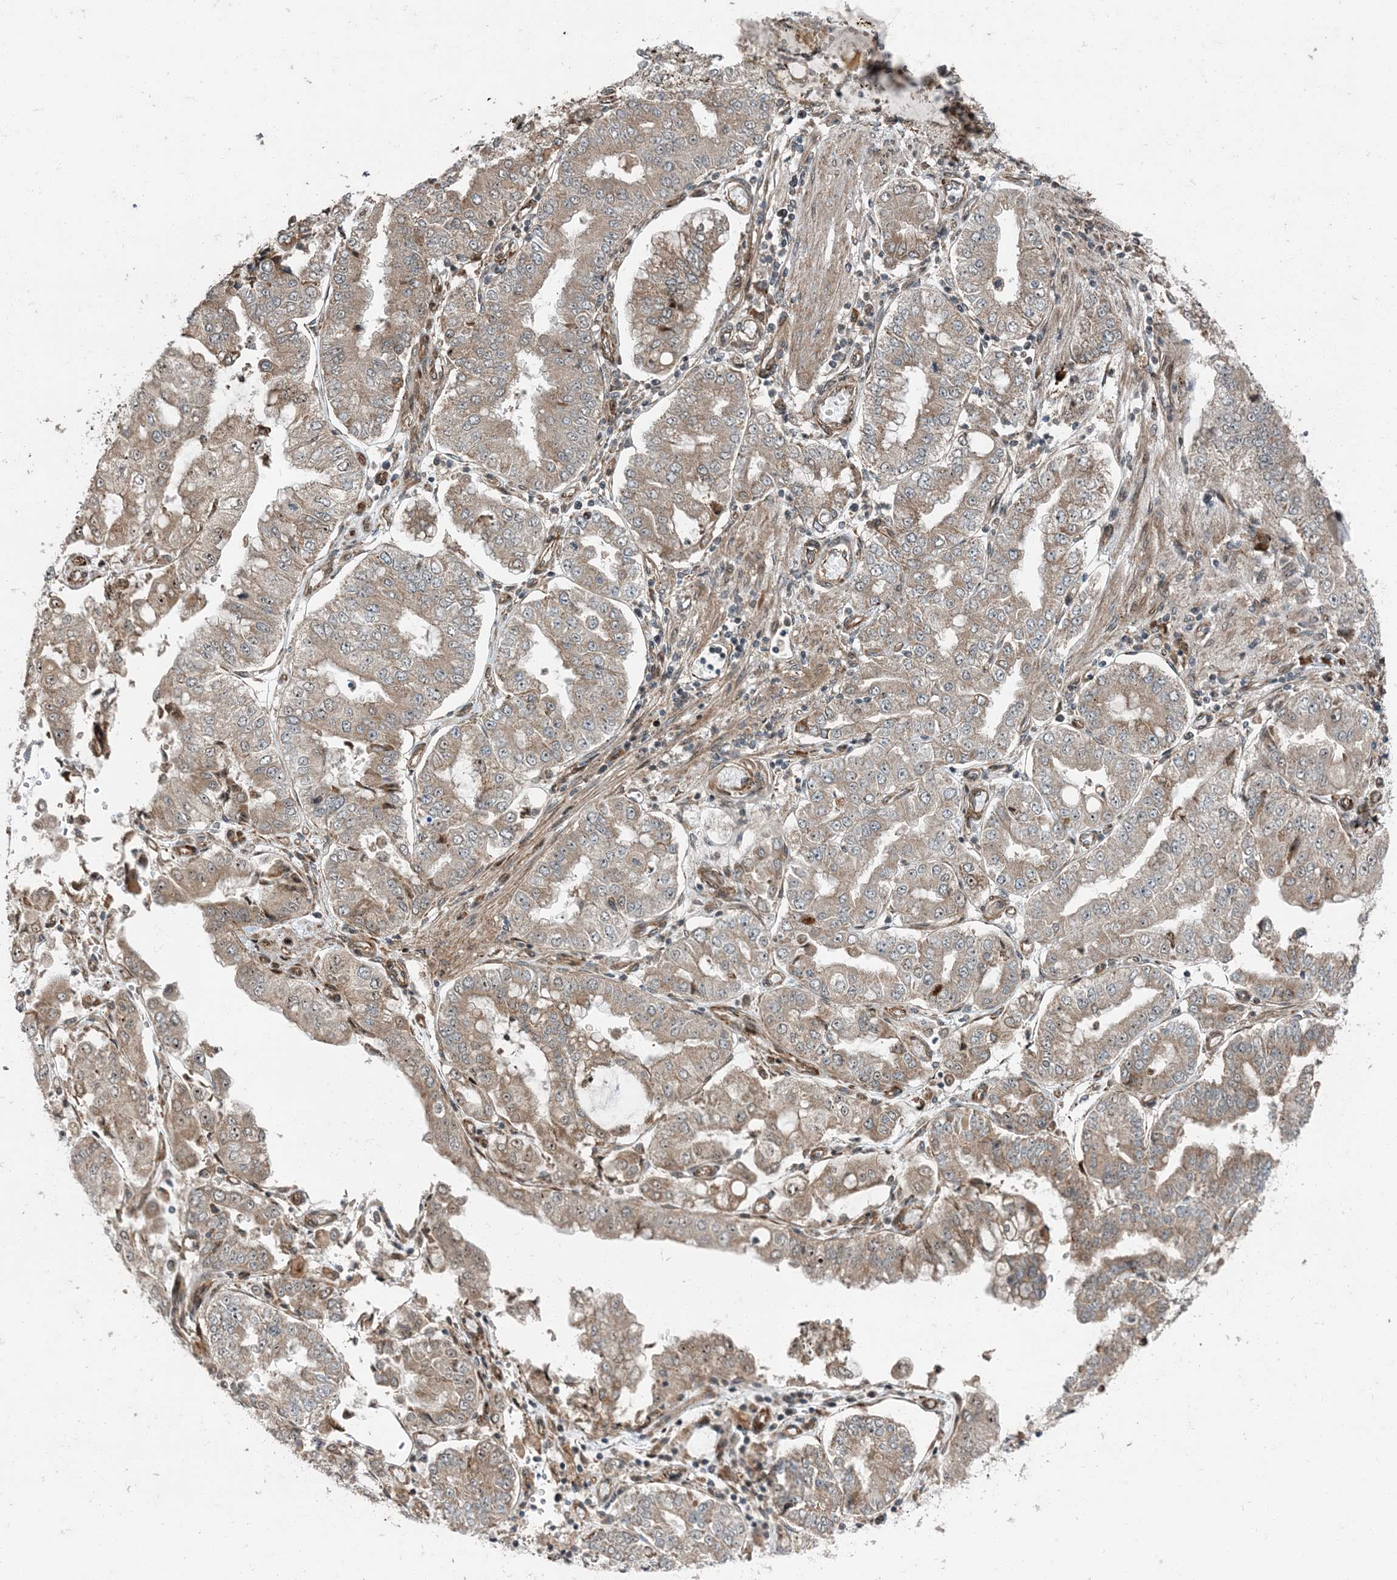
{"staining": {"intensity": "weak", "quantity": "25%-75%", "location": "cytoplasmic/membranous"}, "tissue": "stomach cancer", "cell_type": "Tumor cells", "image_type": "cancer", "snomed": [{"axis": "morphology", "description": "Adenocarcinoma, NOS"}, {"axis": "topography", "description": "Stomach"}], "caption": "Immunohistochemical staining of human stomach adenocarcinoma reveals low levels of weak cytoplasmic/membranous protein positivity in approximately 25%-75% of tumor cells.", "gene": "EDEM2", "patient": {"sex": "male", "age": 76}}